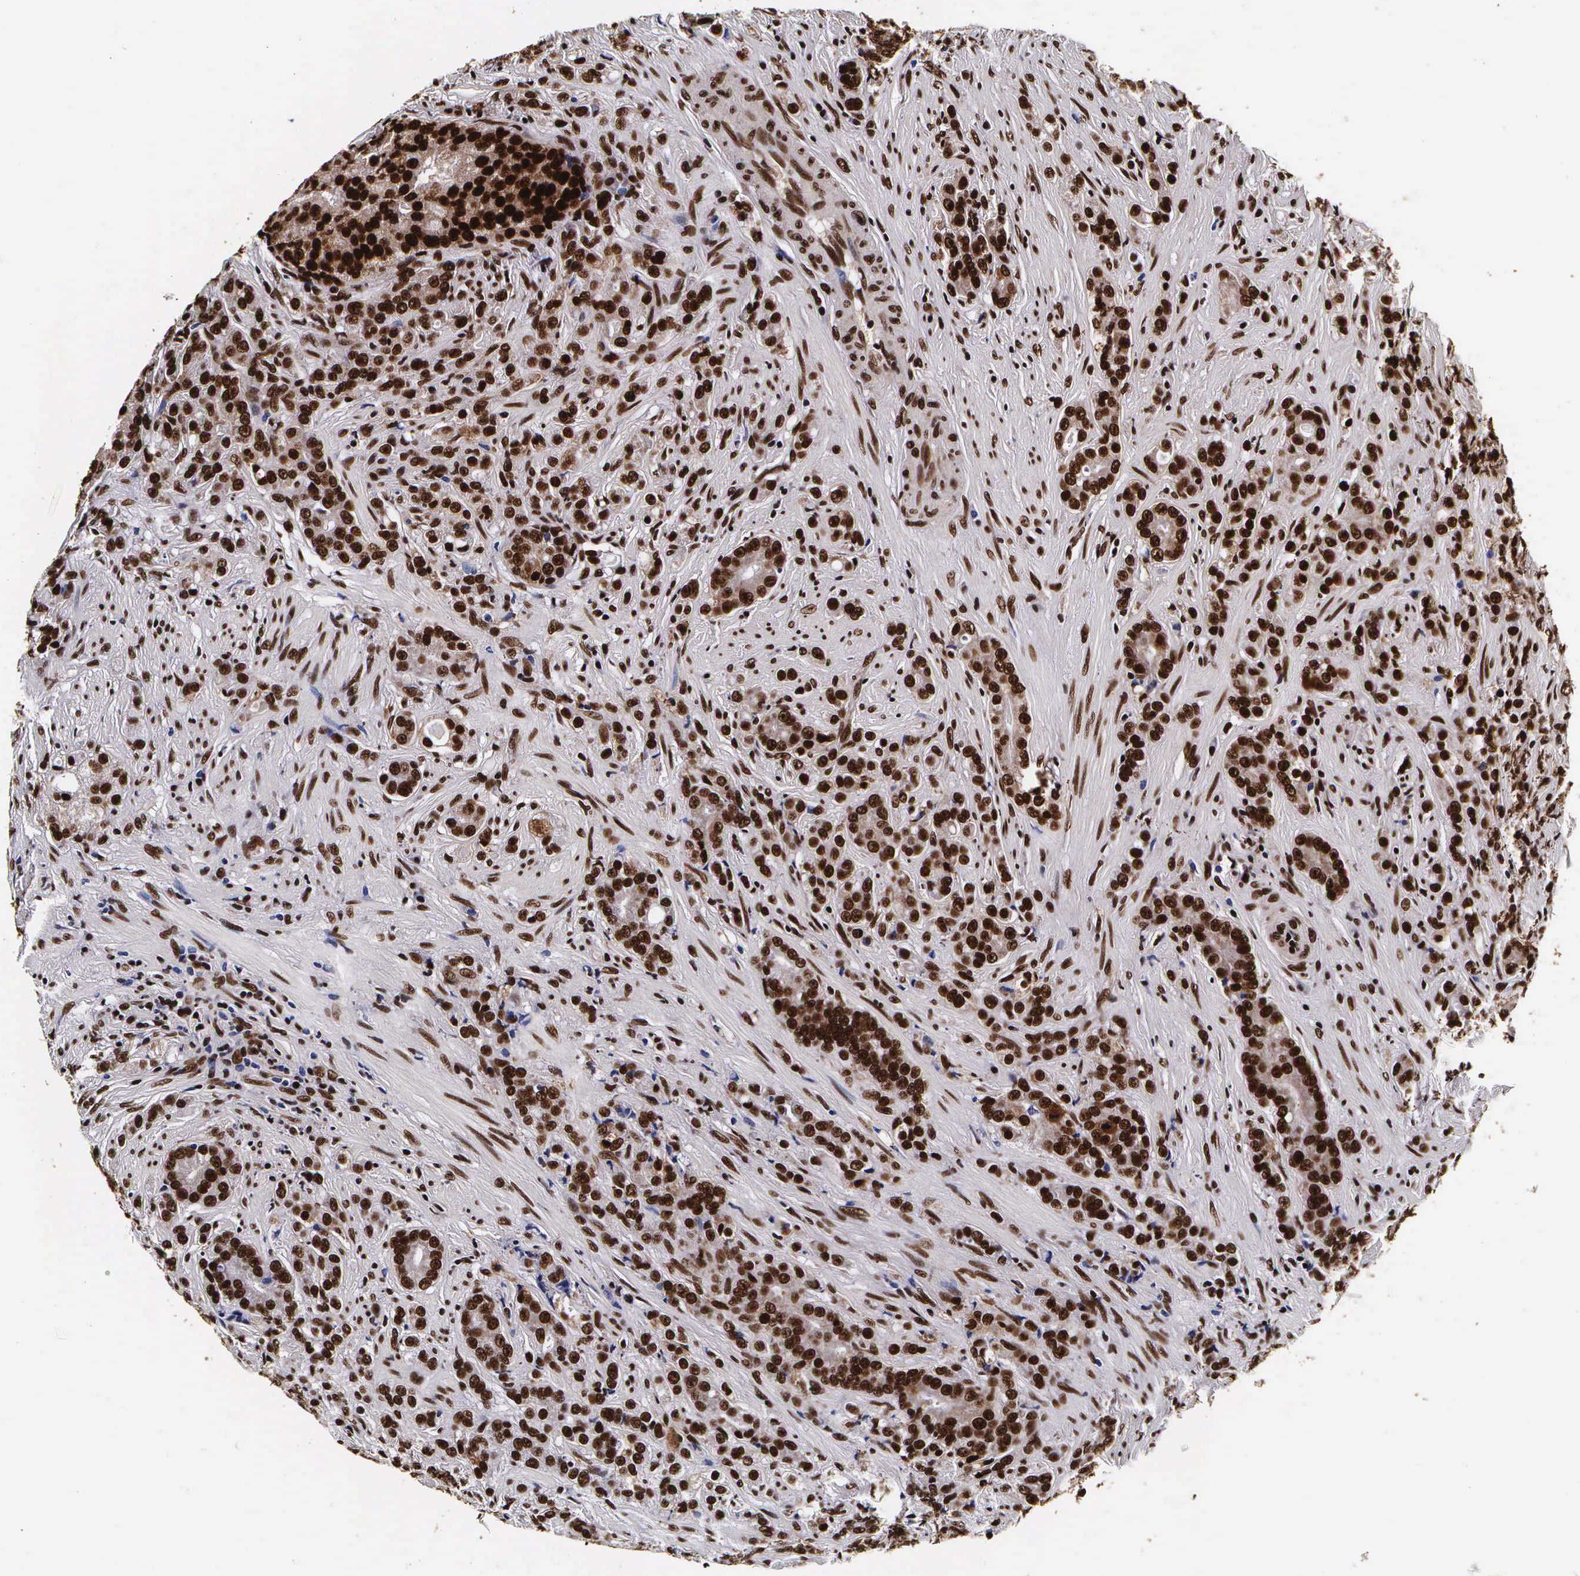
{"staining": {"intensity": "strong", "quantity": ">75%", "location": "cytoplasmic/membranous,nuclear"}, "tissue": "prostate cancer", "cell_type": "Tumor cells", "image_type": "cancer", "snomed": [{"axis": "morphology", "description": "Adenocarcinoma, Medium grade"}, {"axis": "topography", "description": "Prostate"}], "caption": "Prostate cancer stained for a protein (brown) displays strong cytoplasmic/membranous and nuclear positive positivity in about >75% of tumor cells.", "gene": "PABPN1", "patient": {"sex": "male", "age": 59}}